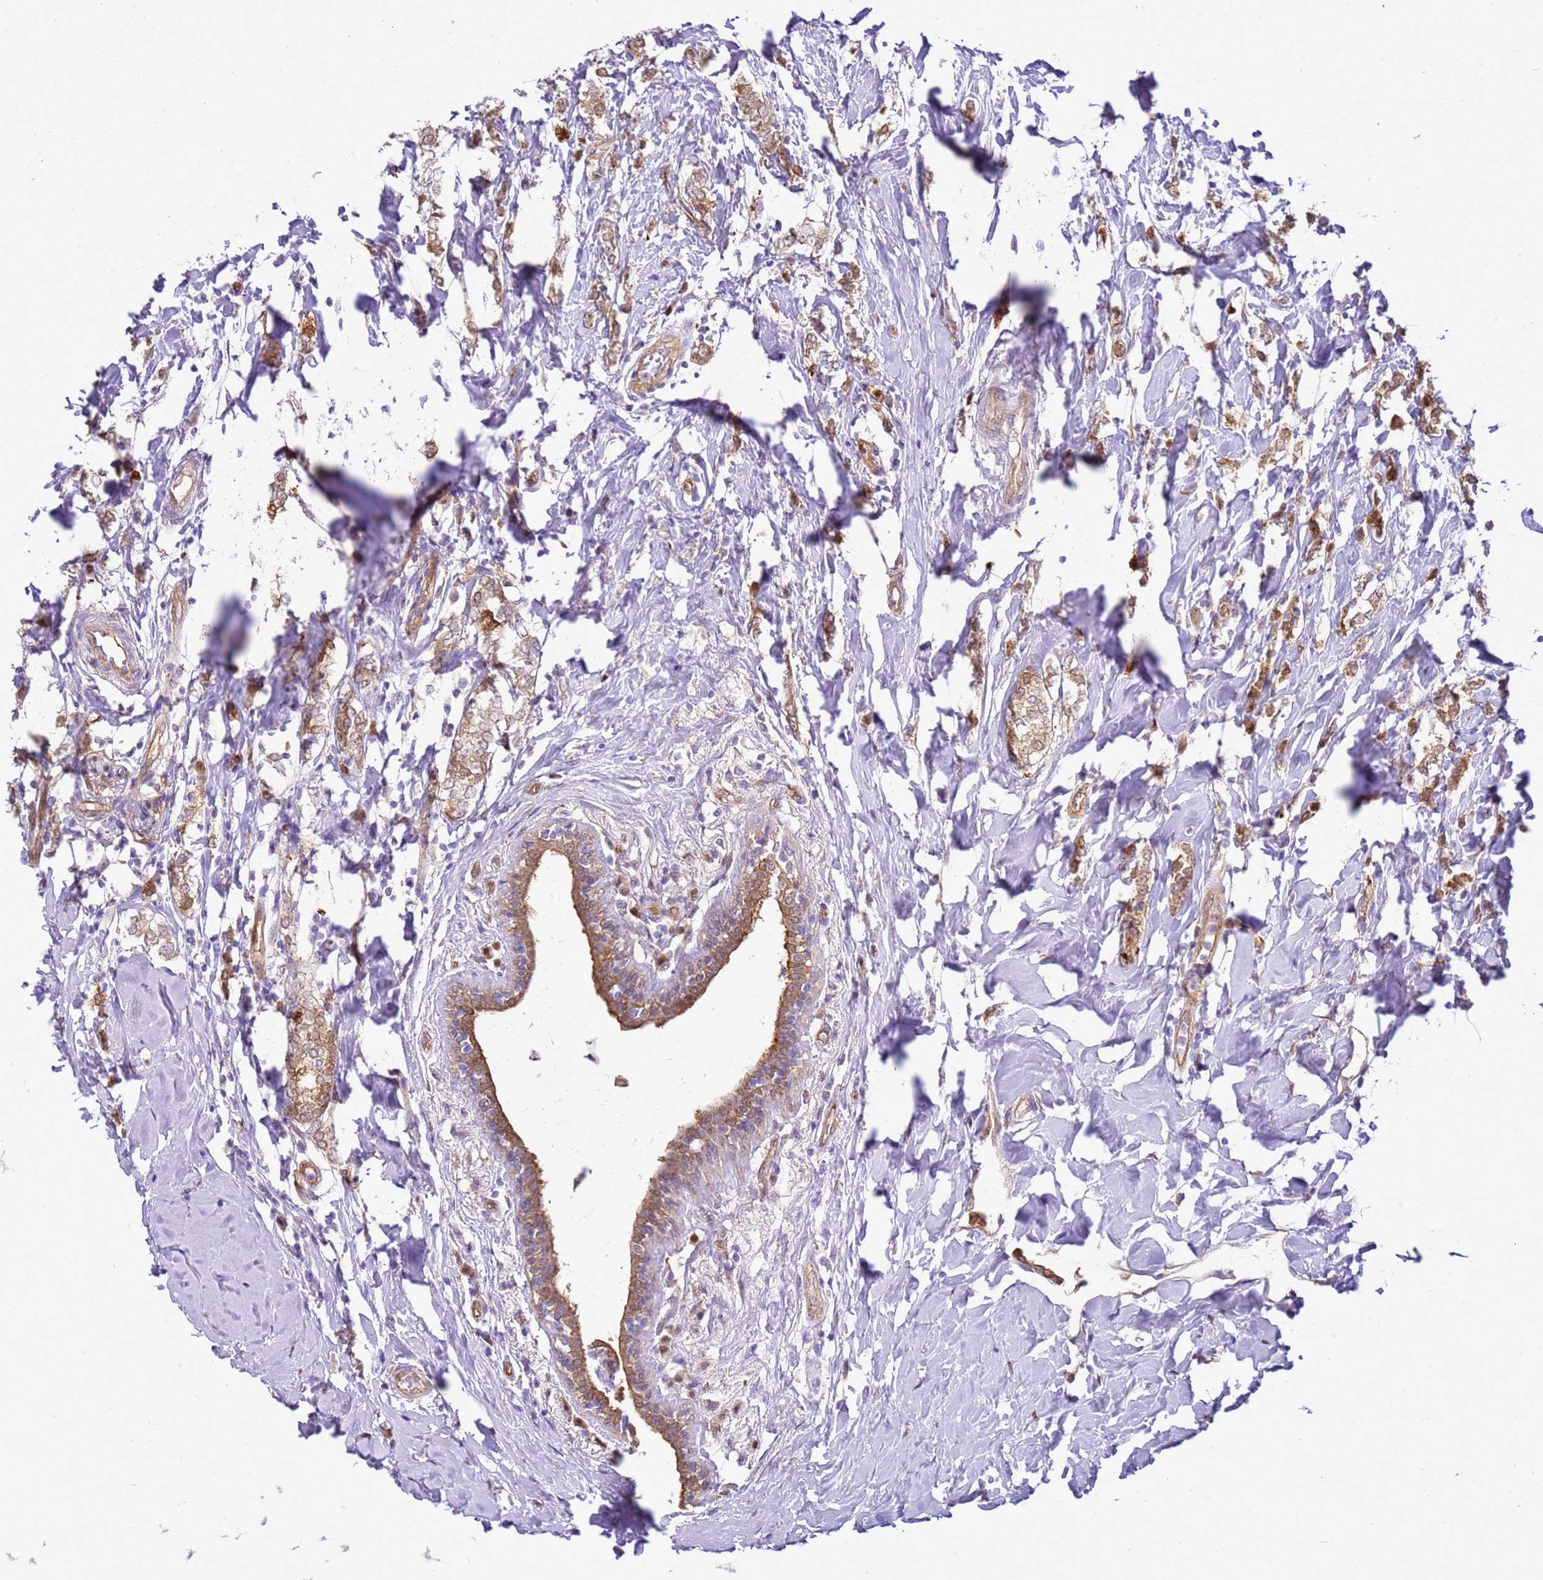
{"staining": {"intensity": "moderate", "quantity": ">75%", "location": "cytoplasmic/membranous"}, "tissue": "breast cancer", "cell_type": "Tumor cells", "image_type": "cancer", "snomed": [{"axis": "morphology", "description": "Normal tissue, NOS"}, {"axis": "morphology", "description": "Lobular carcinoma"}, {"axis": "topography", "description": "Breast"}], "caption": "Protein staining by immunohistochemistry (IHC) displays moderate cytoplasmic/membranous expression in approximately >75% of tumor cells in breast cancer. (DAB IHC with brightfield microscopy, high magnification).", "gene": "YWHAE", "patient": {"sex": "female", "age": 47}}